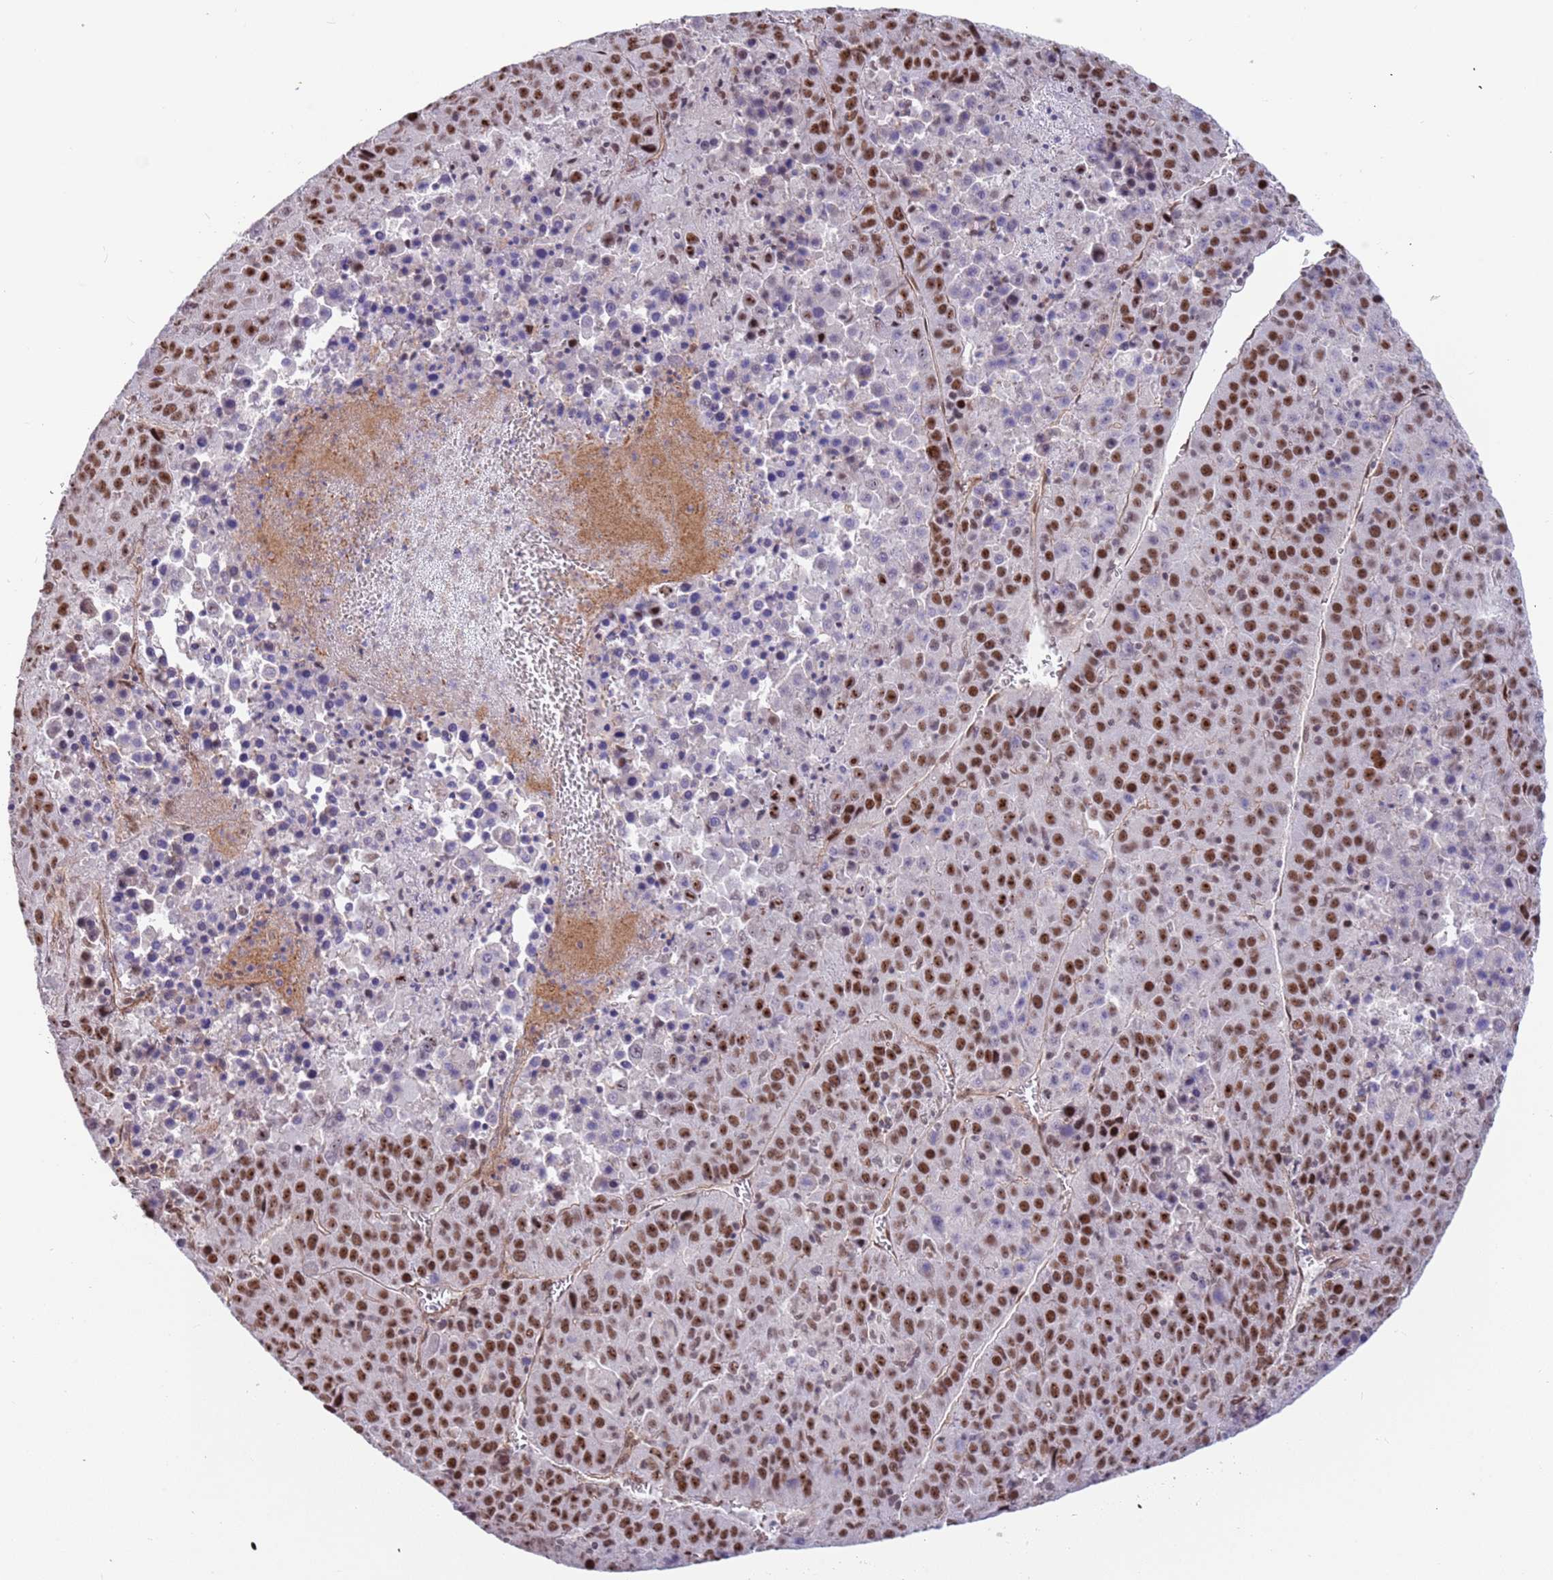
{"staining": {"intensity": "strong", "quantity": ">75%", "location": "nuclear"}, "tissue": "liver cancer", "cell_type": "Tumor cells", "image_type": "cancer", "snomed": [{"axis": "morphology", "description": "Carcinoma, Hepatocellular, NOS"}, {"axis": "topography", "description": "Liver"}], "caption": "Human liver cancer stained for a protein (brown) exhibits strong nuclear positive expression in approximately >75% of tumor cells.", "gene": "LRMDA", "patient": {"sex": "female", "age": 53}}